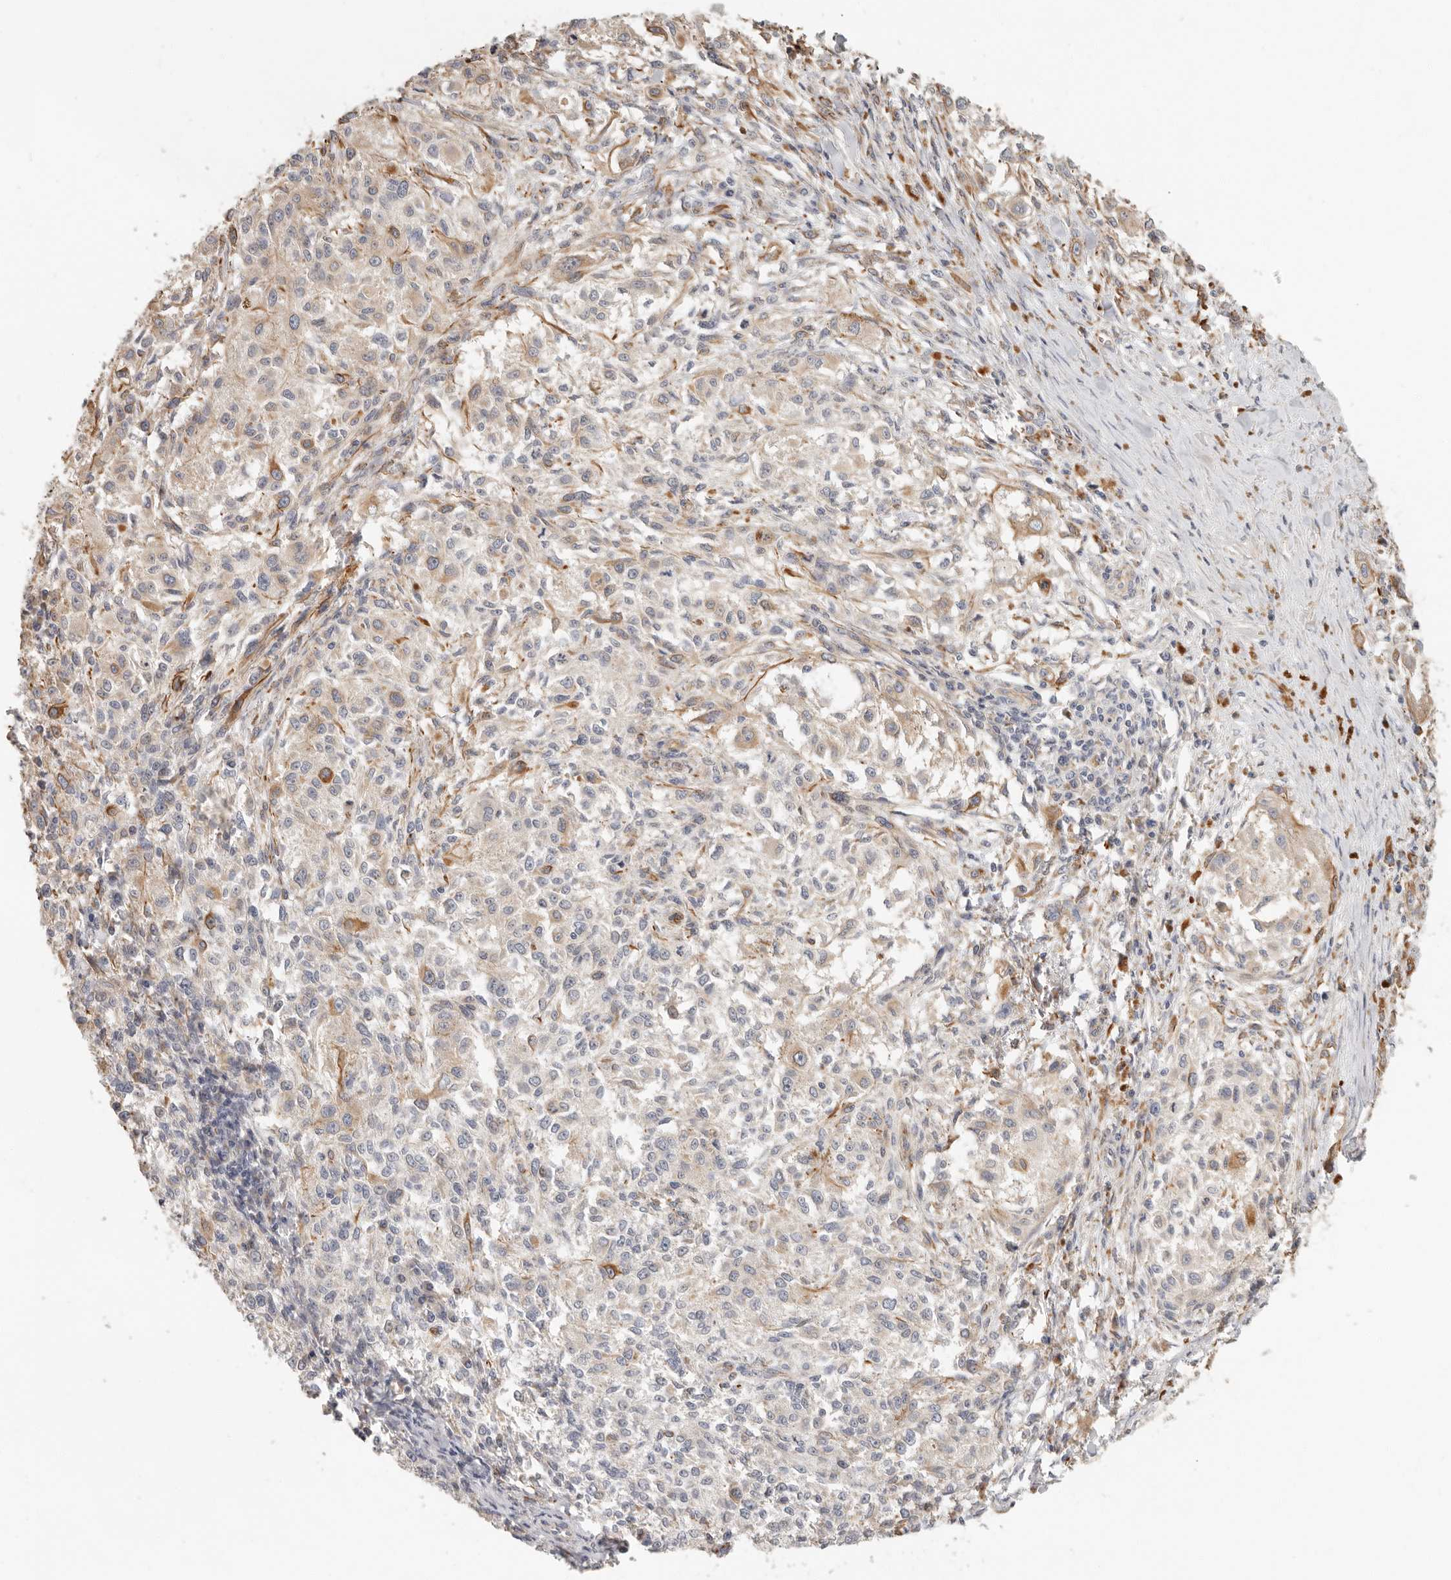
{"staining": {"intensity": "moderate", "quantity": "<25%", "location": "cytoplasmic/membranous"}, "tissue": "melanoma", "cell_type": "Tumor cells", "image_type": "cancer", "snomed": [{"axis": "morphology", "description": "Necrosis, NOS"}, {"axis": "morphology", "description": "Malignant melanoma, NOS"}, {"axis": "topography", "description": "Skin"}], "caption": "Tumor cells demonstrate moderate cytoplasmic/membranous positivity in approximately <25% of cells in malignant melanoma. The protein is stained brown, and the nuclei are stained in blue (DAB (3,3'-diaminobenzidine) IHC with brightfield microscopy, high magnification).", "gene": "SPRING1", "patient": {"sex": "female", "age": 87}}